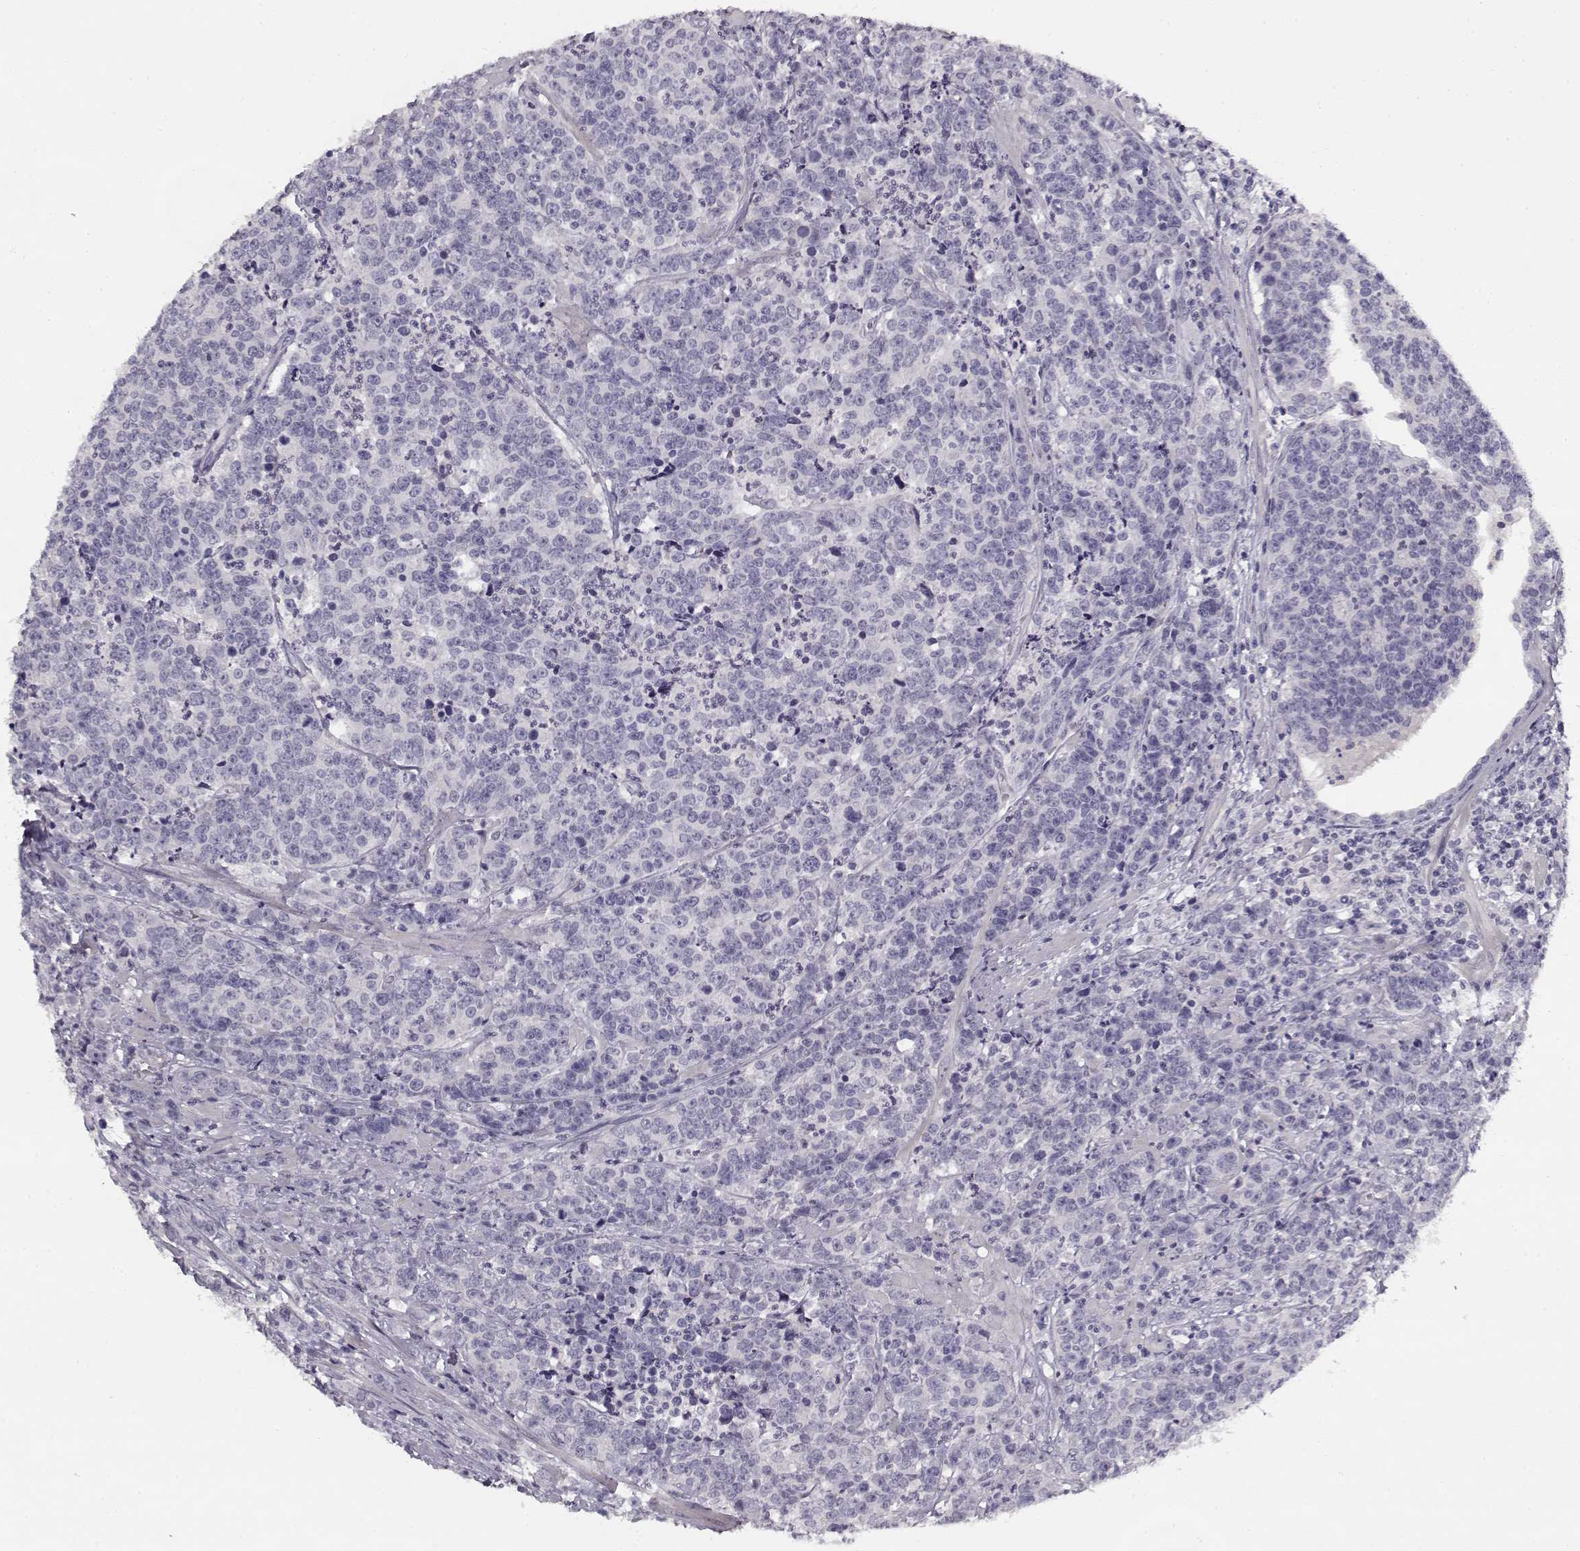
{"staining": {"intensity": "negative", "quantity": "none", "location": "none"}, "tissue": "prostate cancer", "cell_type": "Tumor cells", "image_type": "cancer", "snomed": [{"axis": "morphology", "description": "Adenocarcinoma, NOS"}, {"axis": "topography", "description": "Prostate"}], "caption": "High magnification brightfield microscopy of prostate adenocarcinoma stained with DAB (3,3'-diaminobenzidine) (brown) and counterstained with hematoxylin (blue): tumor cells show no significant staining. Nuclei are stained in blue.", "gene": "SNCA", "patient": {"sex": "male", "age": 67}}